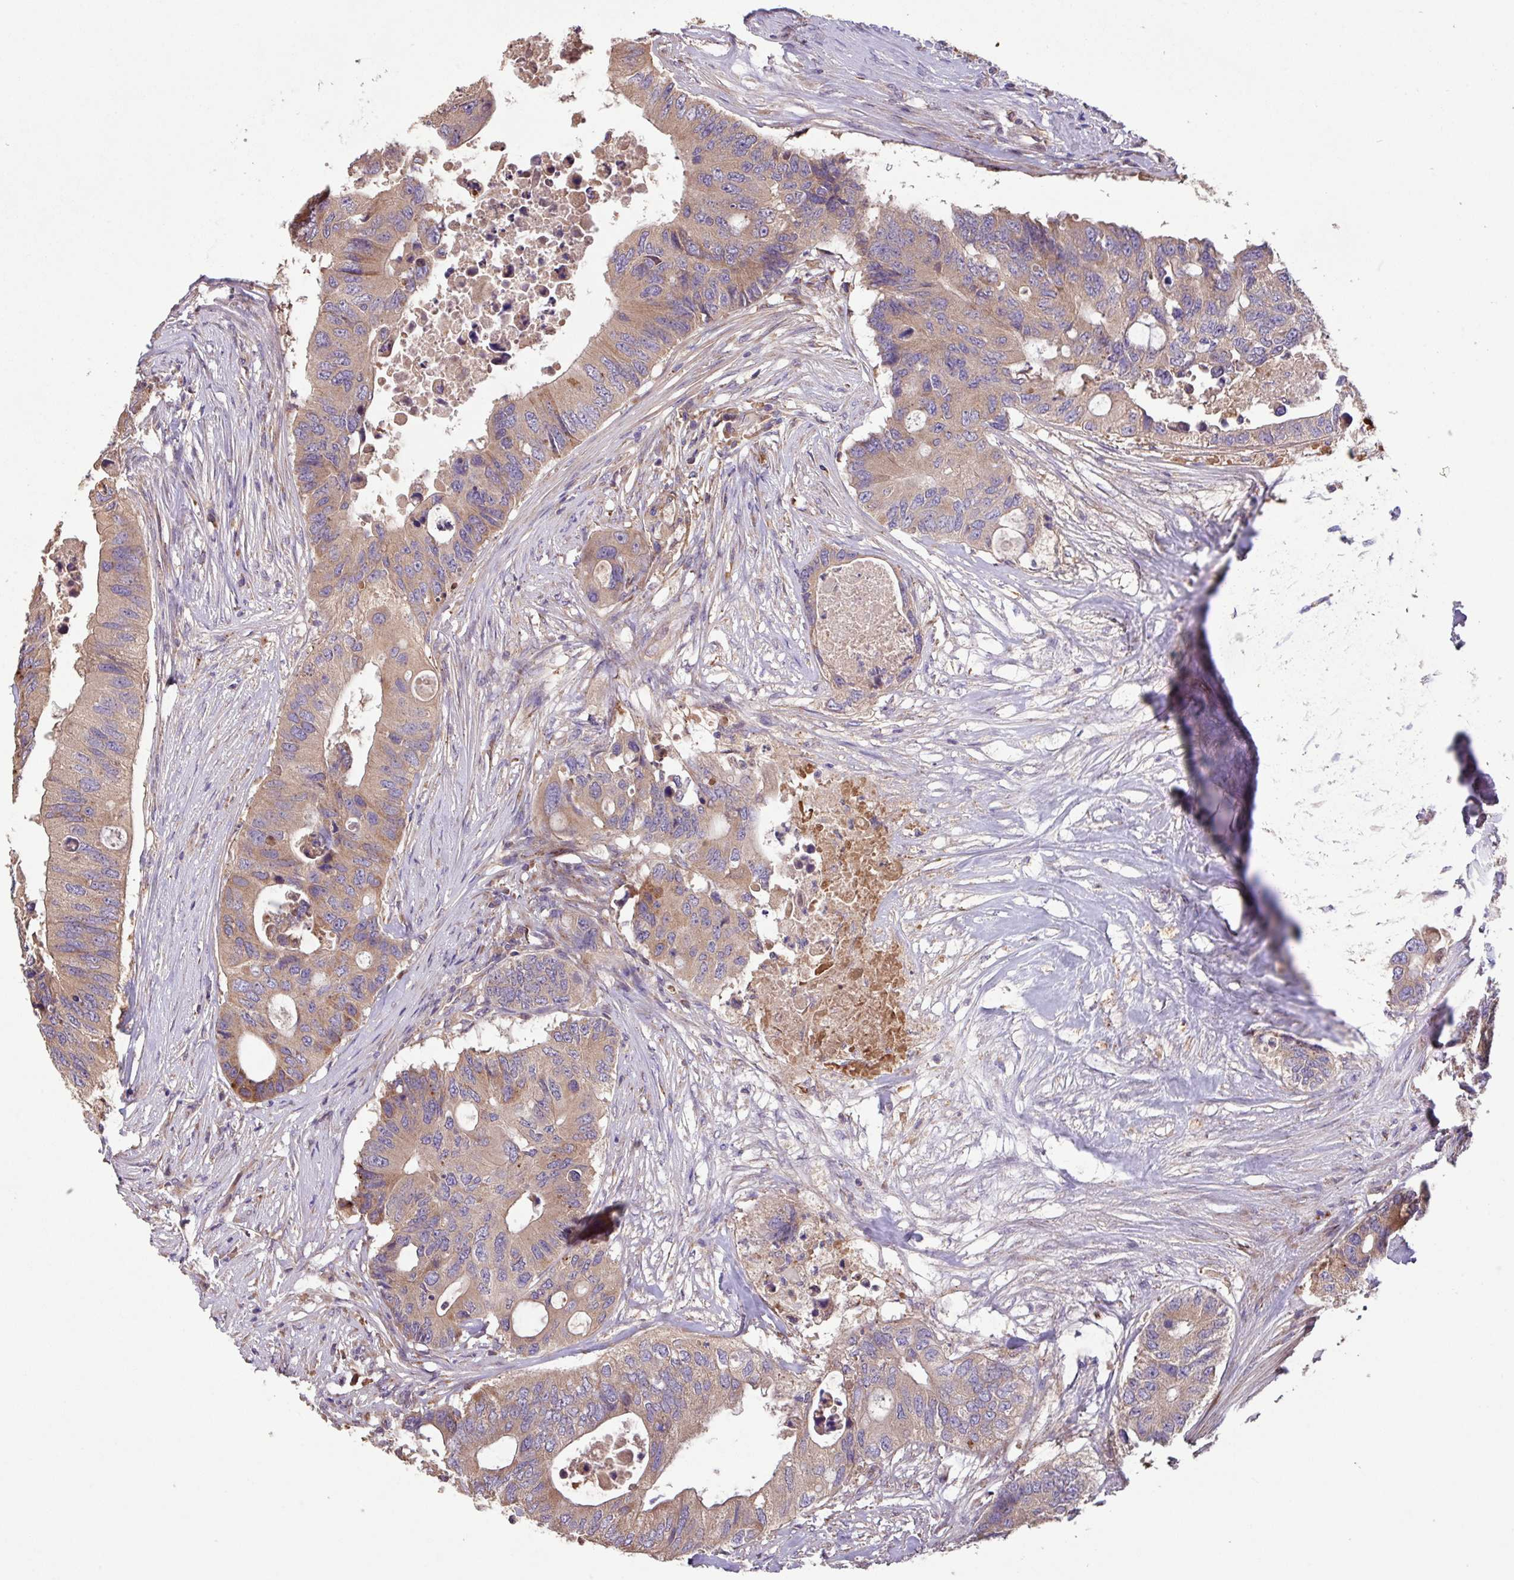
{"staining": {"intensity": "moderate", "quantity": ">75%", "location": "cytoplasmic/membranous"}, "tissue": "colorectal cancer", "cell_type": "Tumor cells", "image_type": "cancer", "snomed": [{"axis": "morphology", "description": "Adenocarcinoma, NOS"}, {"axis": "topography", "description": "Colon"}], "caption": "Adenocarcinoma (colorectal) was stained to show a protein in brown. There is medium levels of moderate cytoplasmic/membranous positivity in approximately >75% of tumor cells.", "gene": "PTPRQ", "patient": {"sex": "male", "age": 71}}